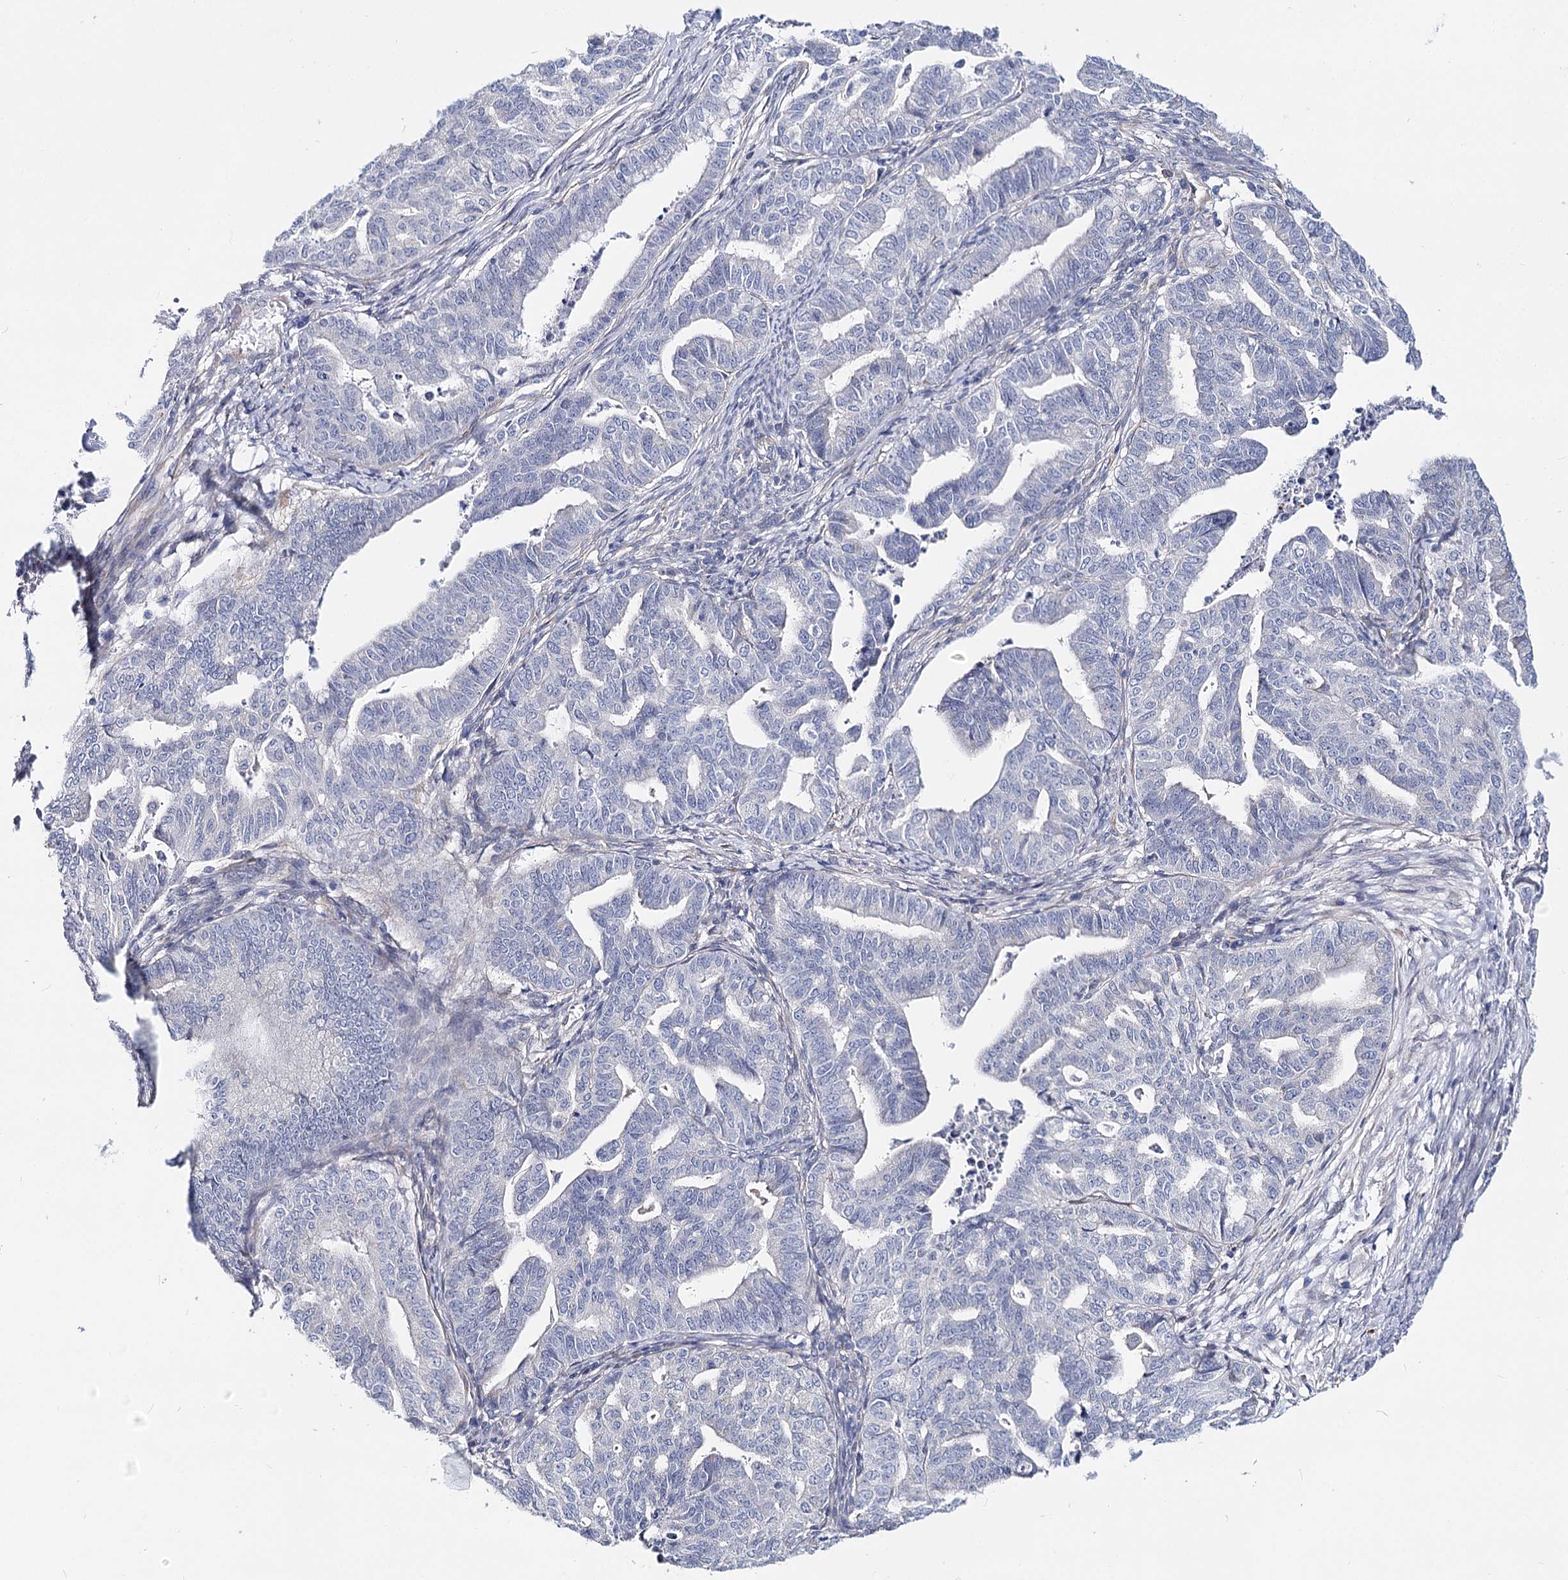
{"staining": {"intensity": "negative", "quantity": "none", "location": "none"}, "tissue": "endometrial cancer", "cell_type": "Tumor cells", "image_type": "cancer", "snomed": [{"axis": "morphology", "description": "Adenocarcinoma, NOS"}, {"axis": "topography", "description": "Endometrium"}], "caption": "There is no significant positivity in tumor cells of adenocarcinoma (endometrial).", "gene": "TEX12", "patient": {"sex": "female", "age": 79}}